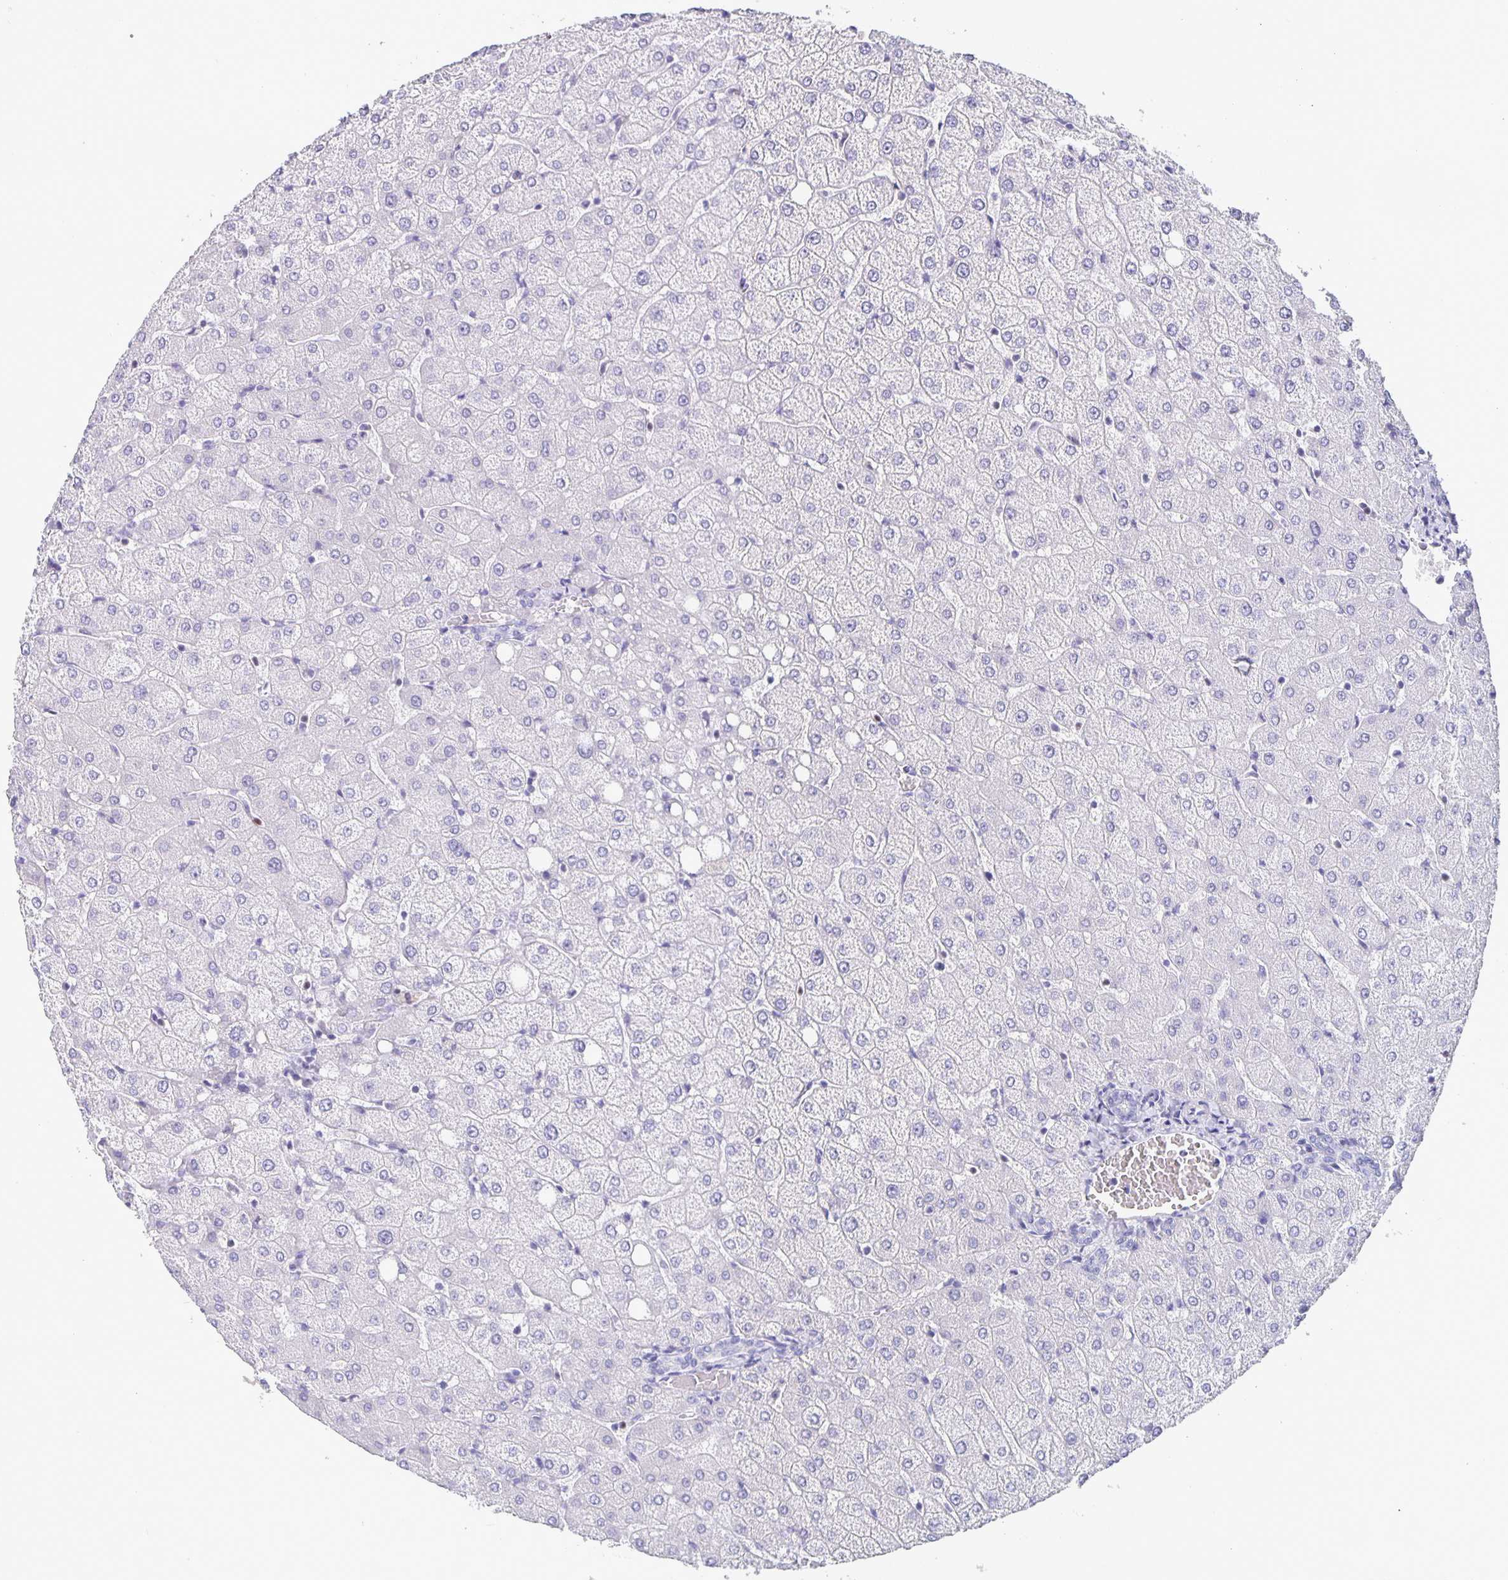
{"staining": {"intensity": "negative", "quantity": "none", "location": "none"}, "tissue": "liver", "cell_type": "Cholangiocytes", "image_type": "normal", "snomed": [{"axis": "morphology", "description": "Normal tissue, NOS"}, {"axis": "topography", "description": "Liver"}], "caption": "High power microscopy histopathology image of an immunohistochemistry micrograph of unremarkable liver, revealing no significant expression in cholangiocytes. (DAB (3,3'-diaminobenzidine) IHC visualized using brightfield microscopy, high magnification).", "gene": "SATB2", "patient": {"sex": "female", "age": 54}}